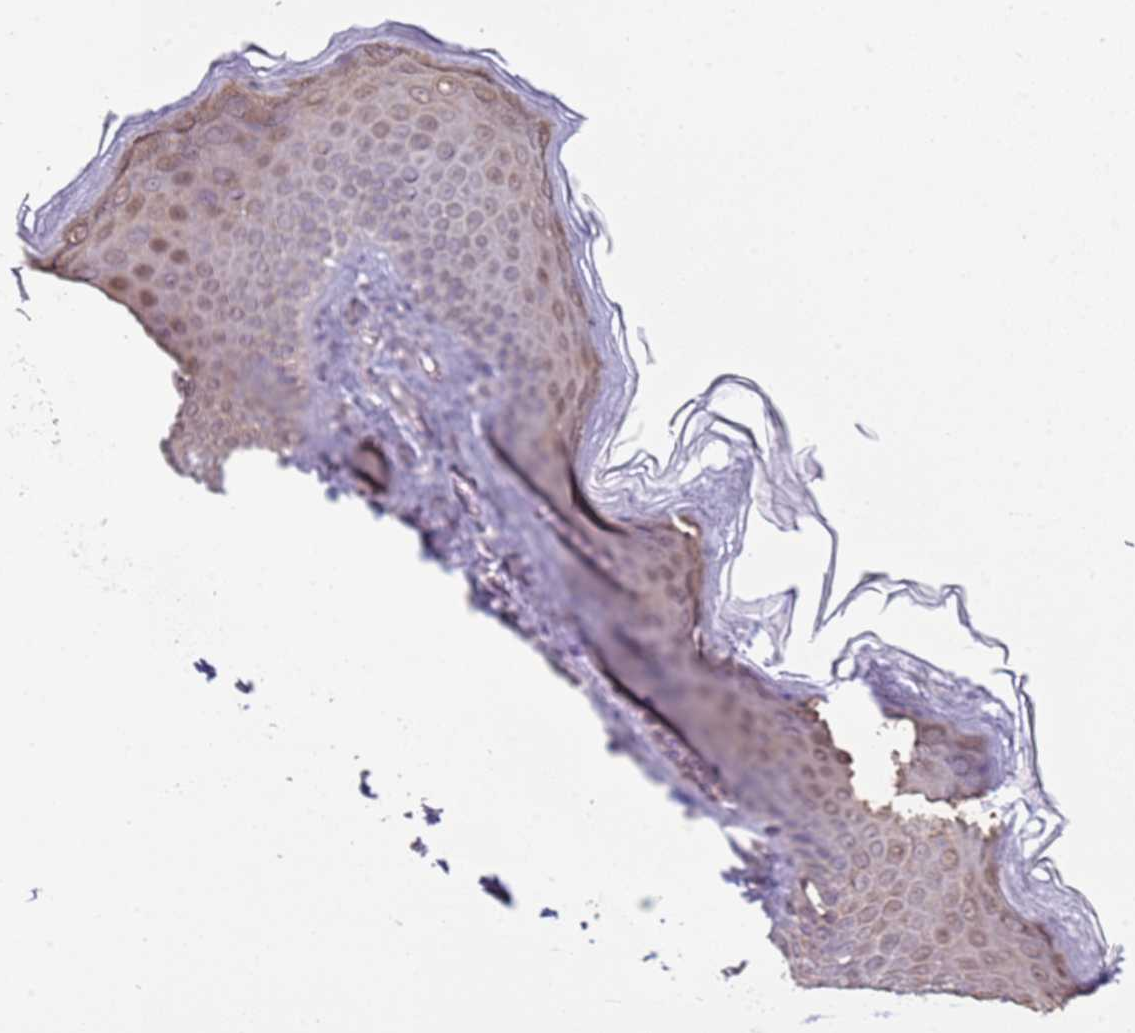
{"staining": {"intensity": "moderate", "quantity": ">75%", "location": "cytoplasmic/membranous,nuclear"}, "tissue": "skin", "cell_type": "Epidermal cells", "image_type": "normal", "snomed": [{"axis": "morphology", "description": "Normal tissue, NOS"}, {"axis": "topography", "description": "Anal"}], "caption": "Skin stained with DAB (3,3'-diaminobenzidine) immunohistochemistry (IHC) shows medium levels of moderate cytoplasmic/membranous,nuclear positivity in about >75% of epidermal cells.", "gene": "SCAF1", "patient": {"sex": "female", "age": 40}}